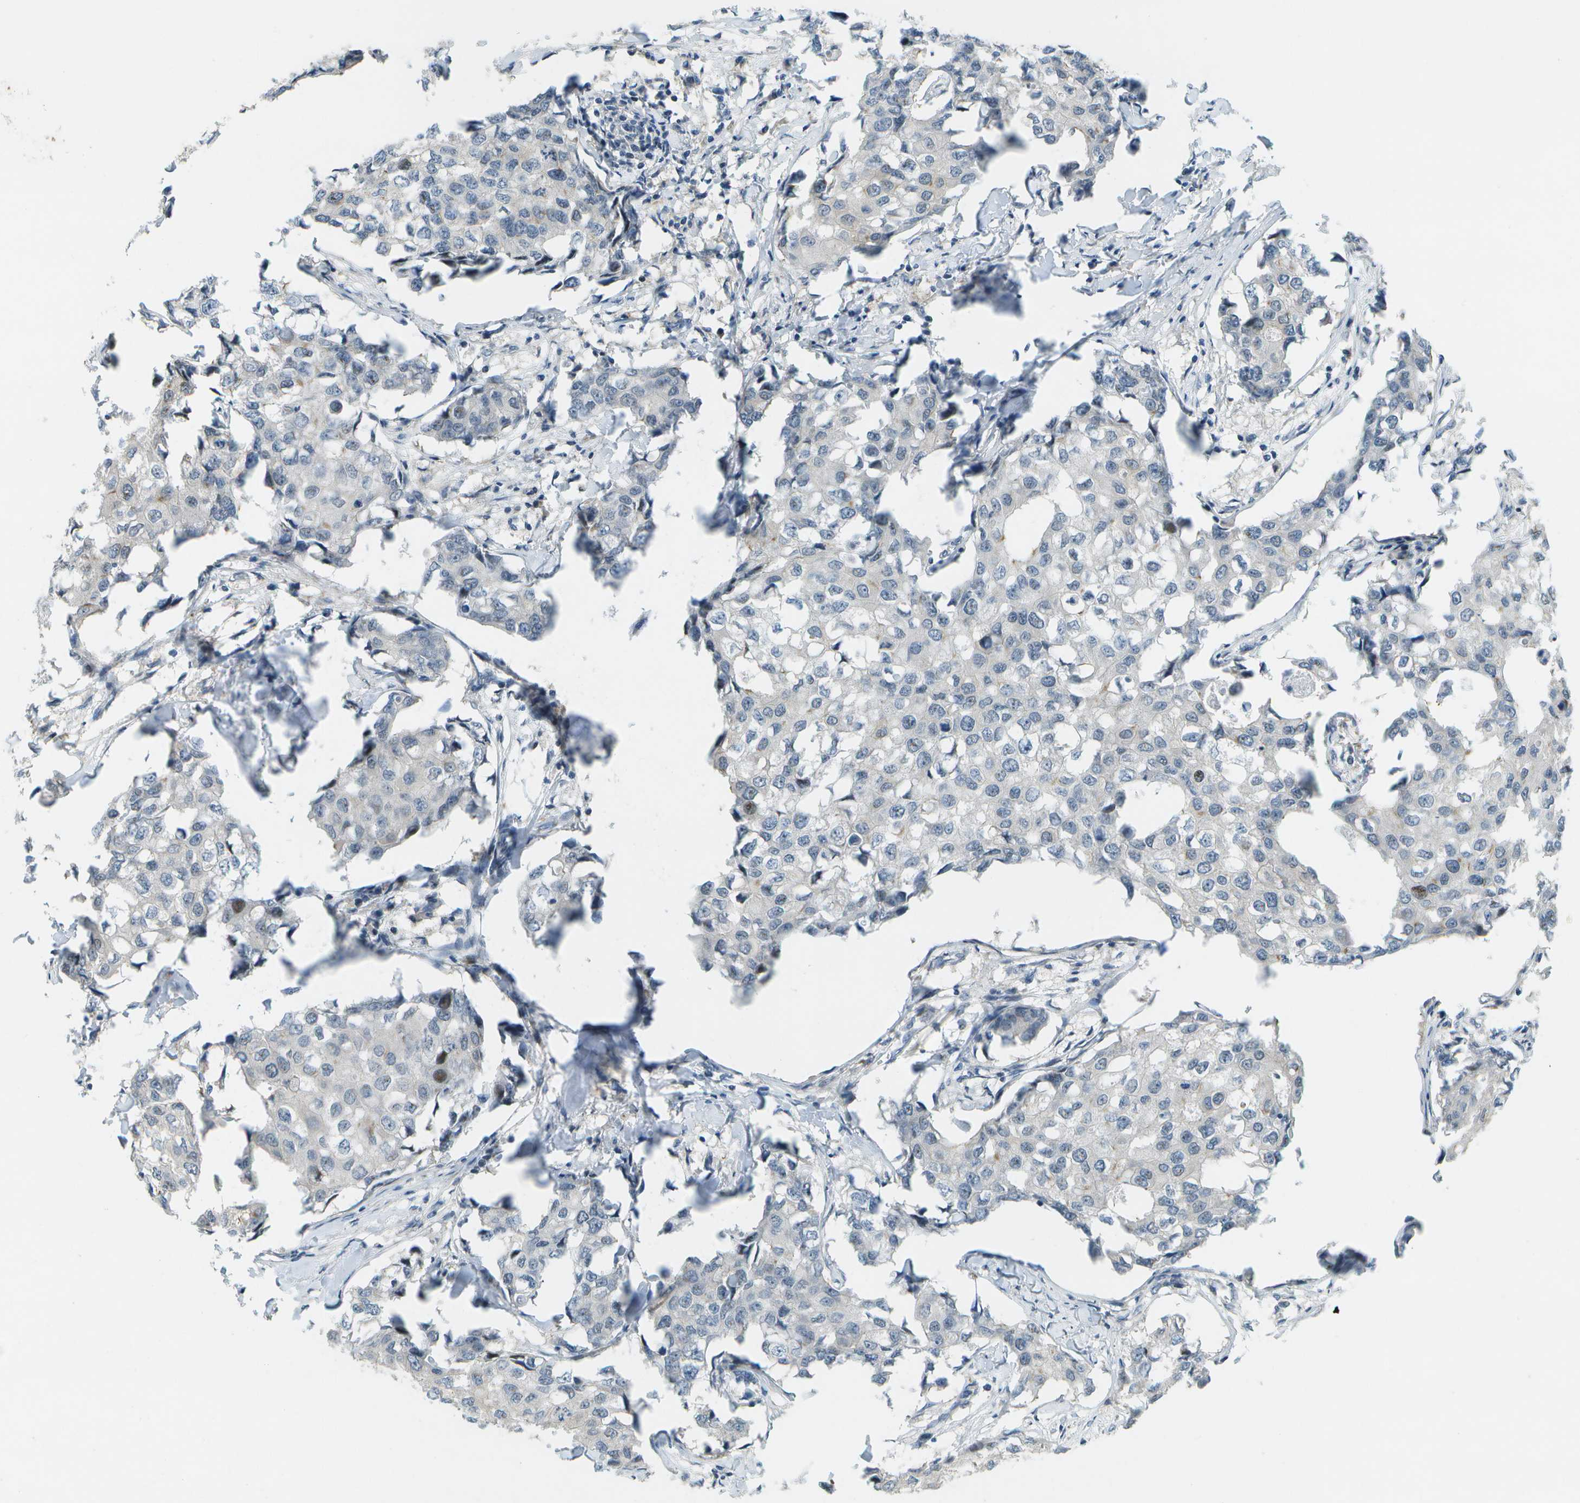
{"staining": {"intensity": "negative", "quantity": "none", "location": "none"}, "tissue": "breast cancer", "cell_type": "Tumor cells", "image_type": "cancer", "snomed": [{"axis": "morphology", "description": "Duct carcinoma"}, {"axis": "topography", "description": "Breast"}], "caption": "Tumor cells are negative for brown protein staining in breast cancer.", "gene": "WNK2", "patient": {"sex": "female", "age": 27}}